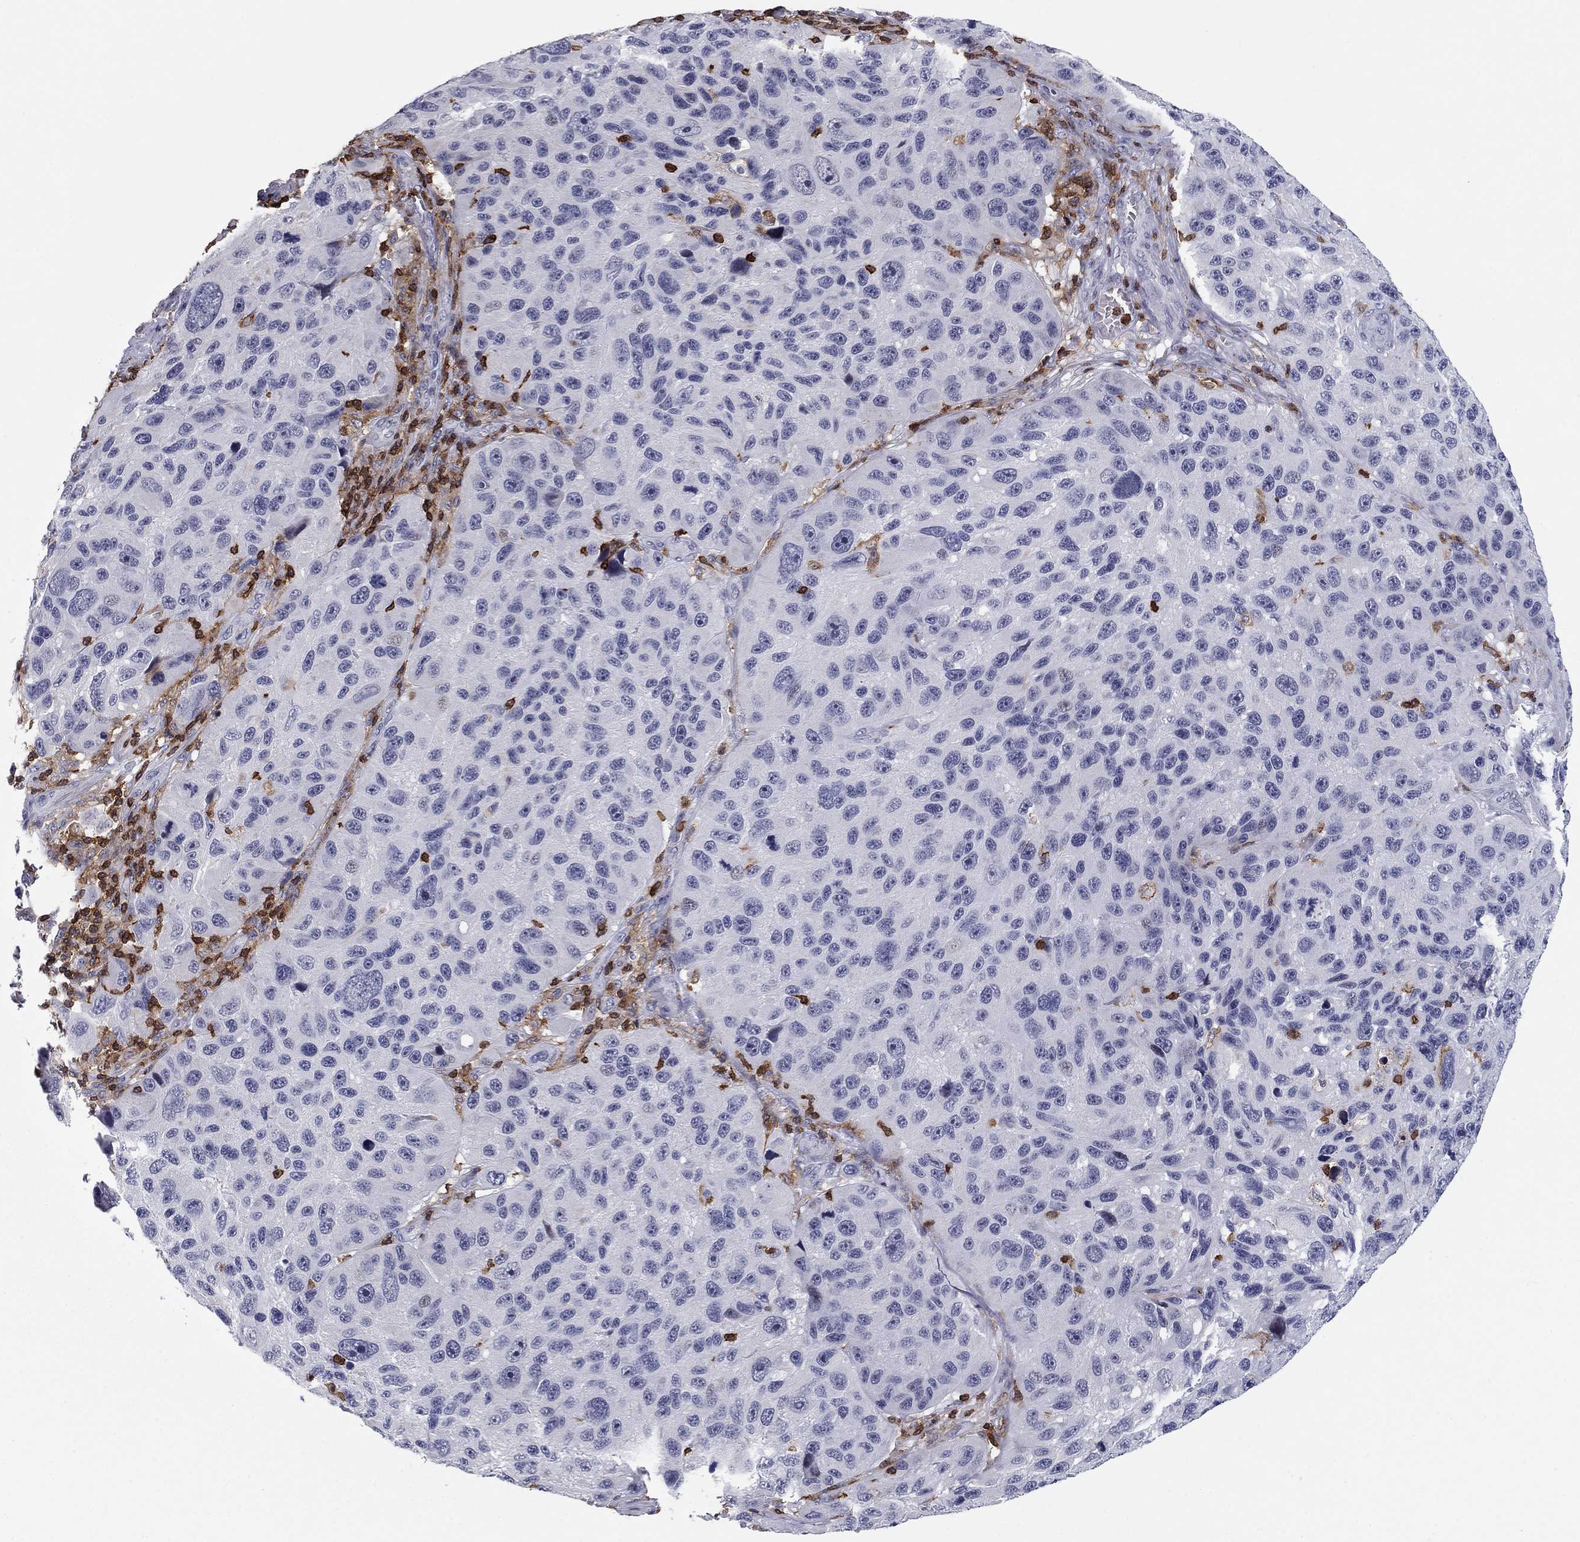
{"staining": {"intensity": "negative", "quantity": "none", "location": "none"}, "tissue": "melanoma", "cell_type": "Tumor cells", "image_type": "cancer", "snomed": [{"axis": "morphology", "description": "Malignant melanoma, NOS"}, {"axis": "topography", "description": "Skin"}], "caption": "There is no significant staining in tumor cells of malignant melanoma. (DAB IHC visualized using brightfield microscopy, high magnification).", "gene": "ARHGAP27", "patient": {"sex": "male", "age": 53}}